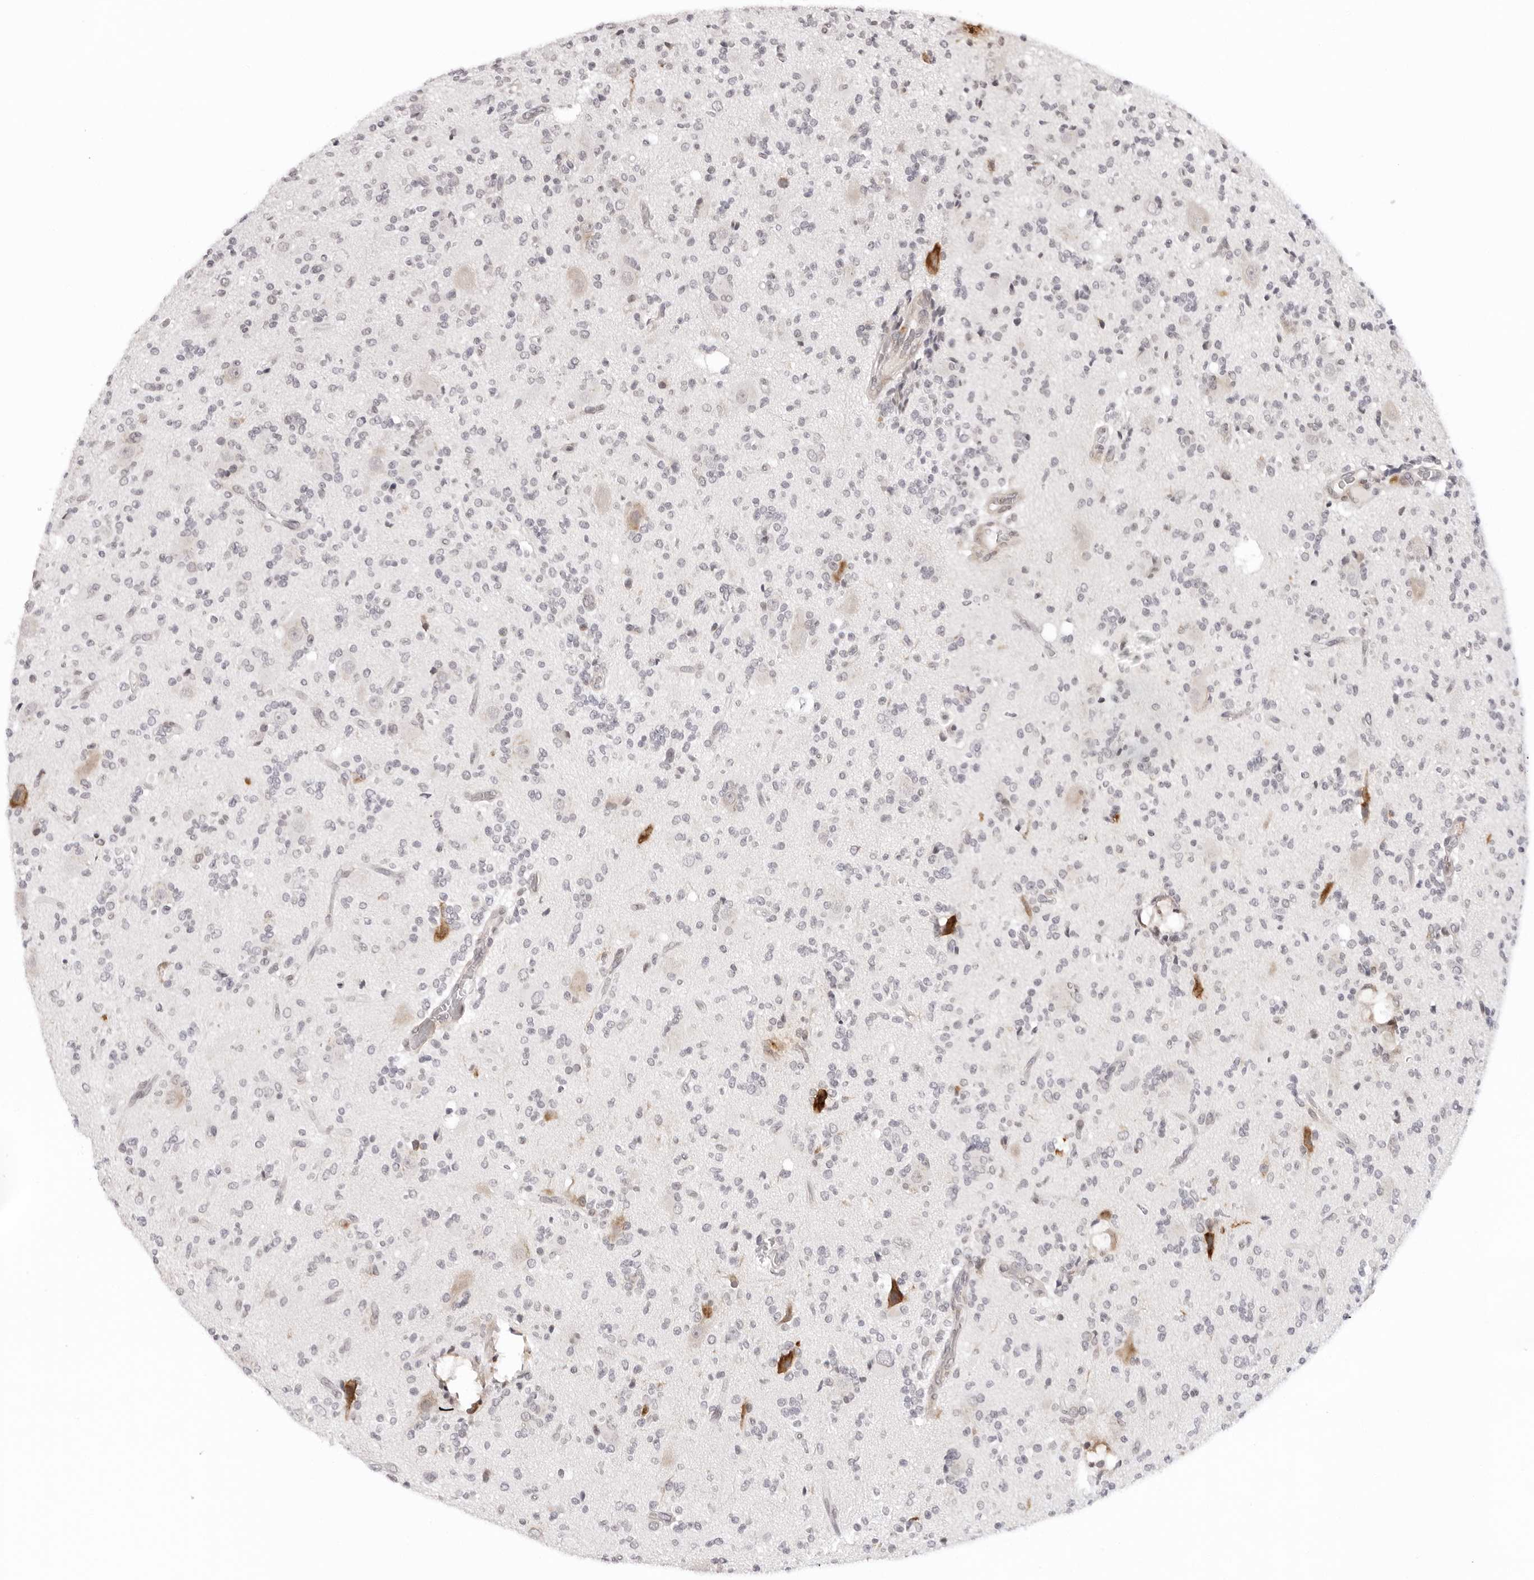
{"staining": {"intensity": "negative", "quantity": "none", "location": "none"}, "tissue": "glioma", "cell_type": "Tumor cells", "image_type": "cancer", "snomed": [{"axis": "morphology", "description": "Glioma, malignant, High grade"}, {"axis": "topography", "description": "Brain"}], "caption": "Micrograph shows no significant protein staining in tumor cells of malignant glioma (high-grade).", "gene": "IL17RA", "patient": {"sex": "male", "age": 34}}